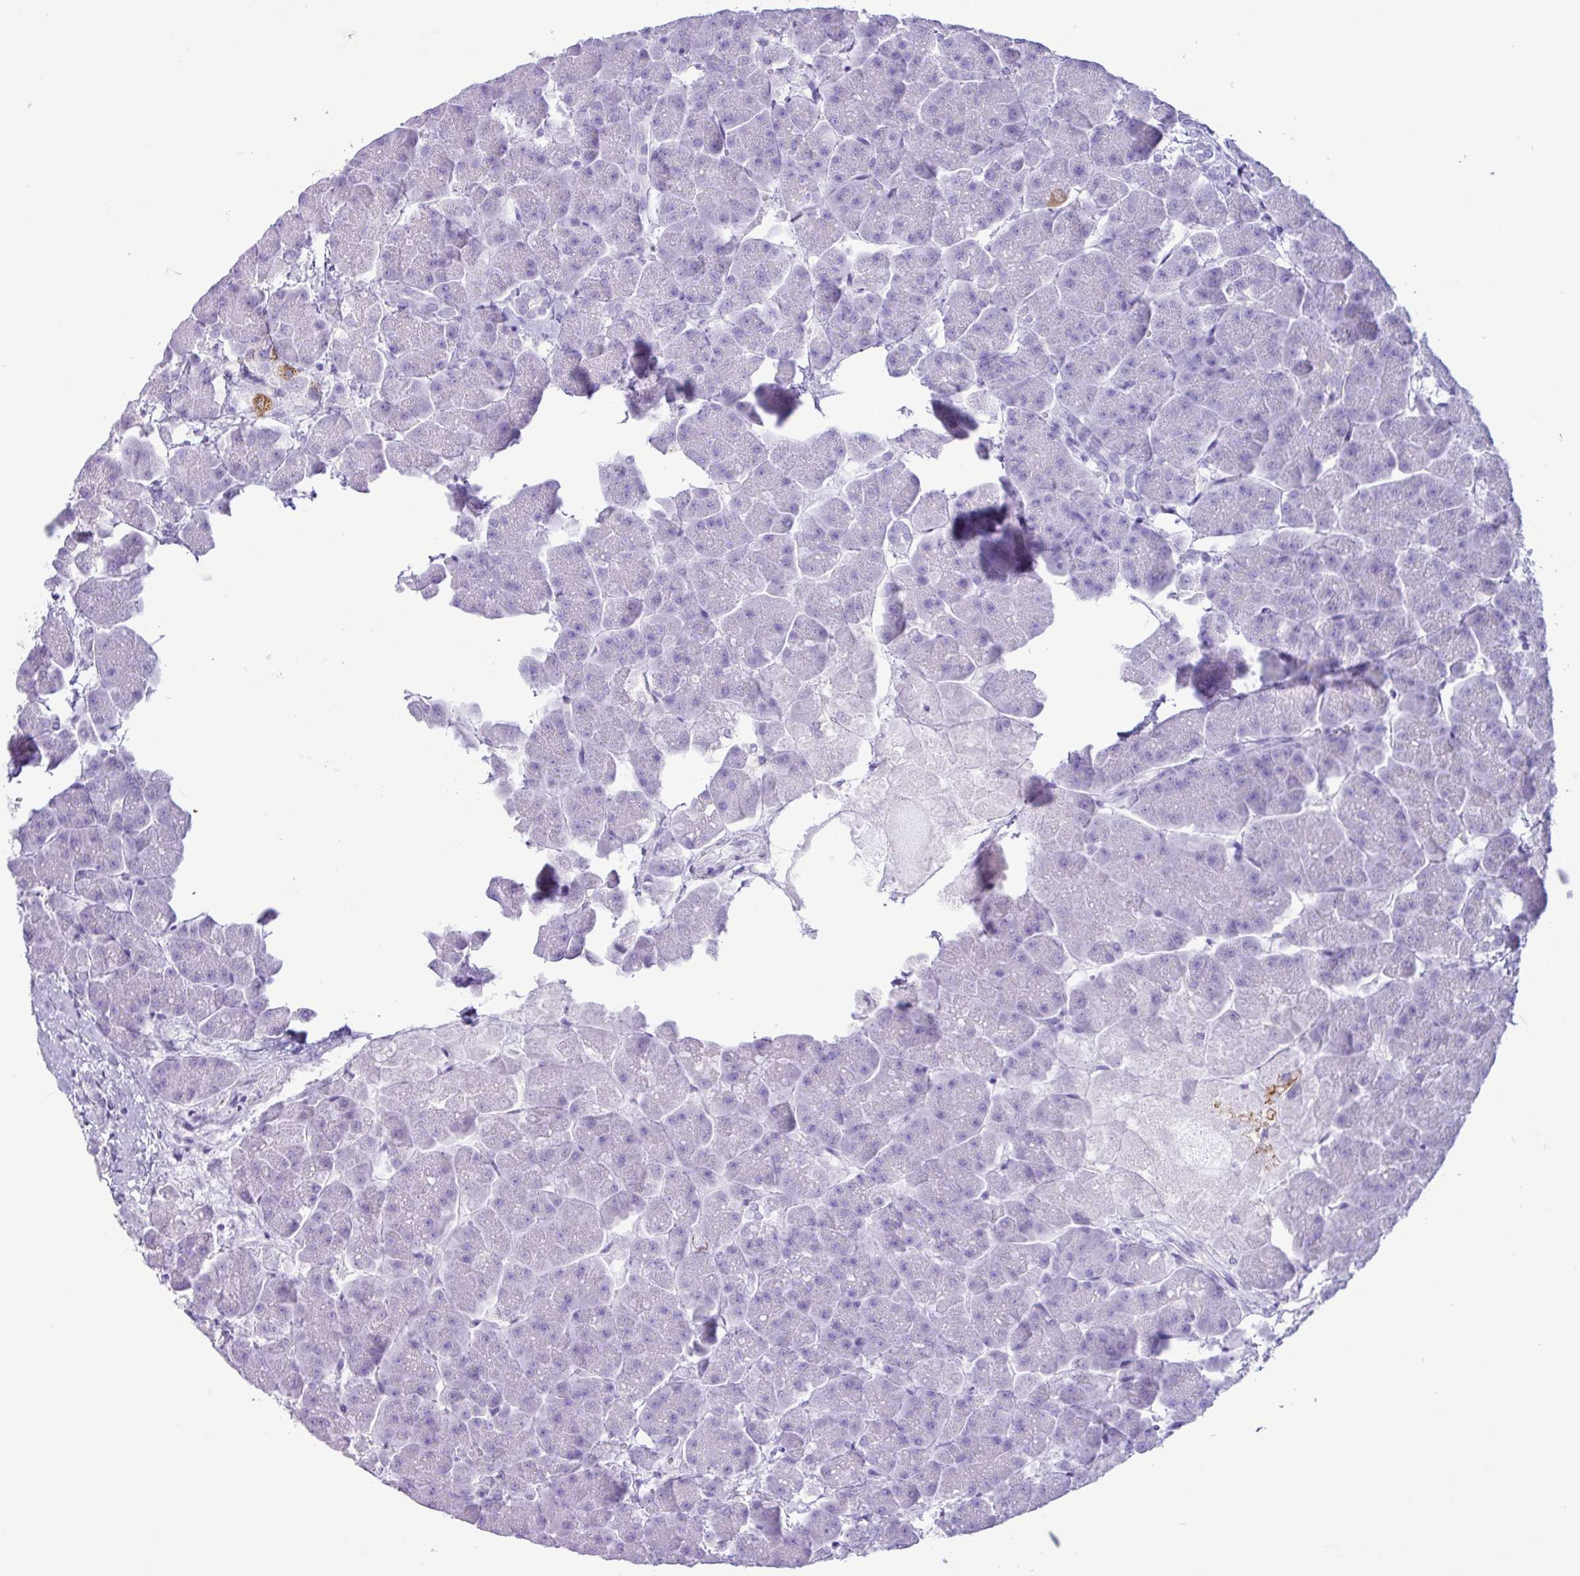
{"staining": {"intensity": "negative", "quantity": "none", "location": "none"}, "tissue": "pancreas", "cell_type": "Exocrine glandular cells", "image_type": "normal", "snomed": [{"axis": "morphology", "description": "Normal tissue, NOS"}, {"axis": "topography", "description": "Pancreas"}, {"axis": "topography", "description": "Peripheral nerve tissue"}], "caption": "IHC of benign human pancreas demonstrates no positivity in exocrine glandular cells. Nuclei are stained in blue.", "gene": "CKMT2", "patient": {"sex": "male", "age": 54}}